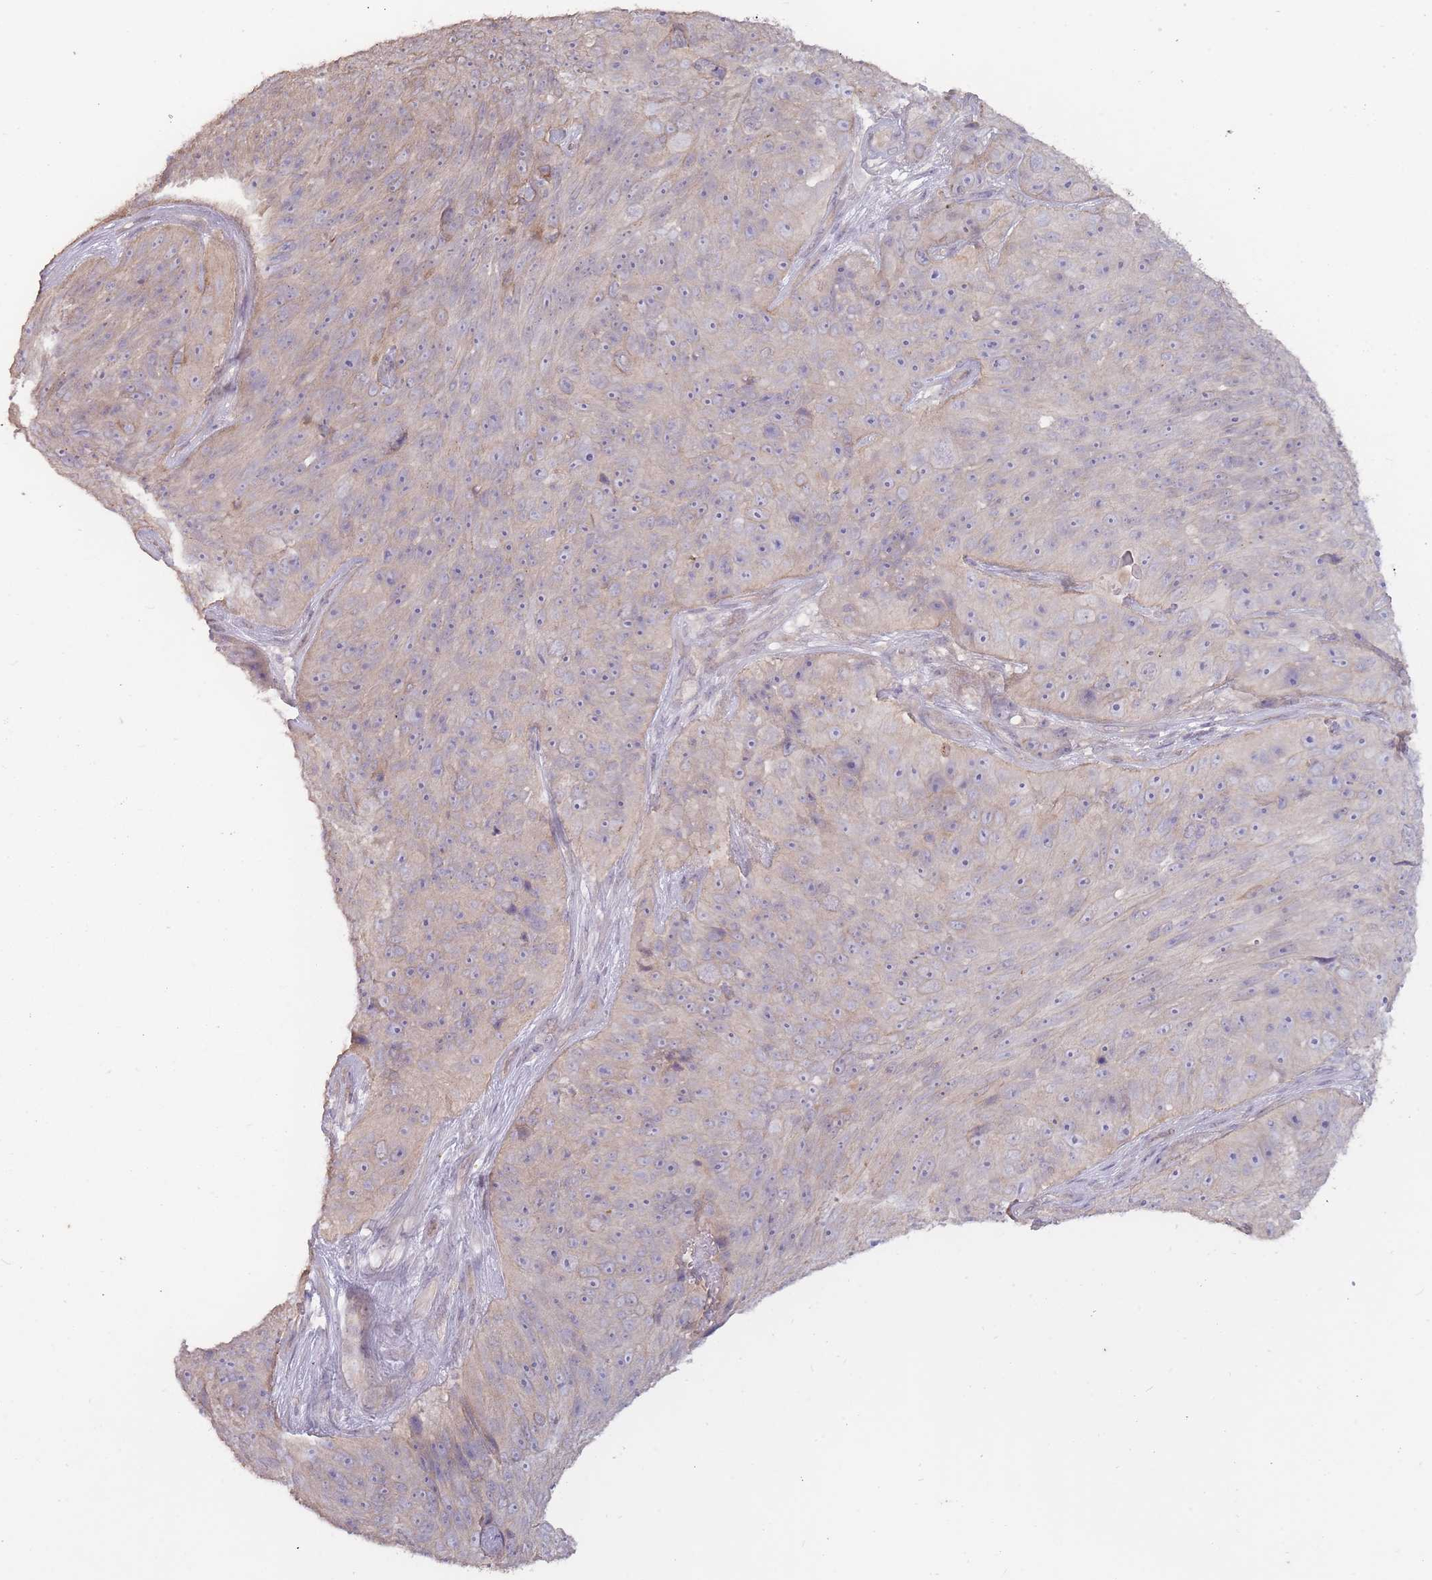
{"staining": {"intensity": "moderate", "quantity": "<25%", "location": "cytoplasmic/membranous"}, "tissue": "skin cancer", "cell_type": "Tumor cells", "image_type": "cancer", "snomed": [{"axis": "morphology", "description": "Squamous cell carcinoma, NOS"}, {"axis": "topography", "description": "Skin"}], "caption": "The immunohistochemical stain highlights moderate cytoplasmic/membranous staining in tumor cells of skin cancer tissue.", "gene": "TET3", "patient": {"sex": "female", "age": 87}}